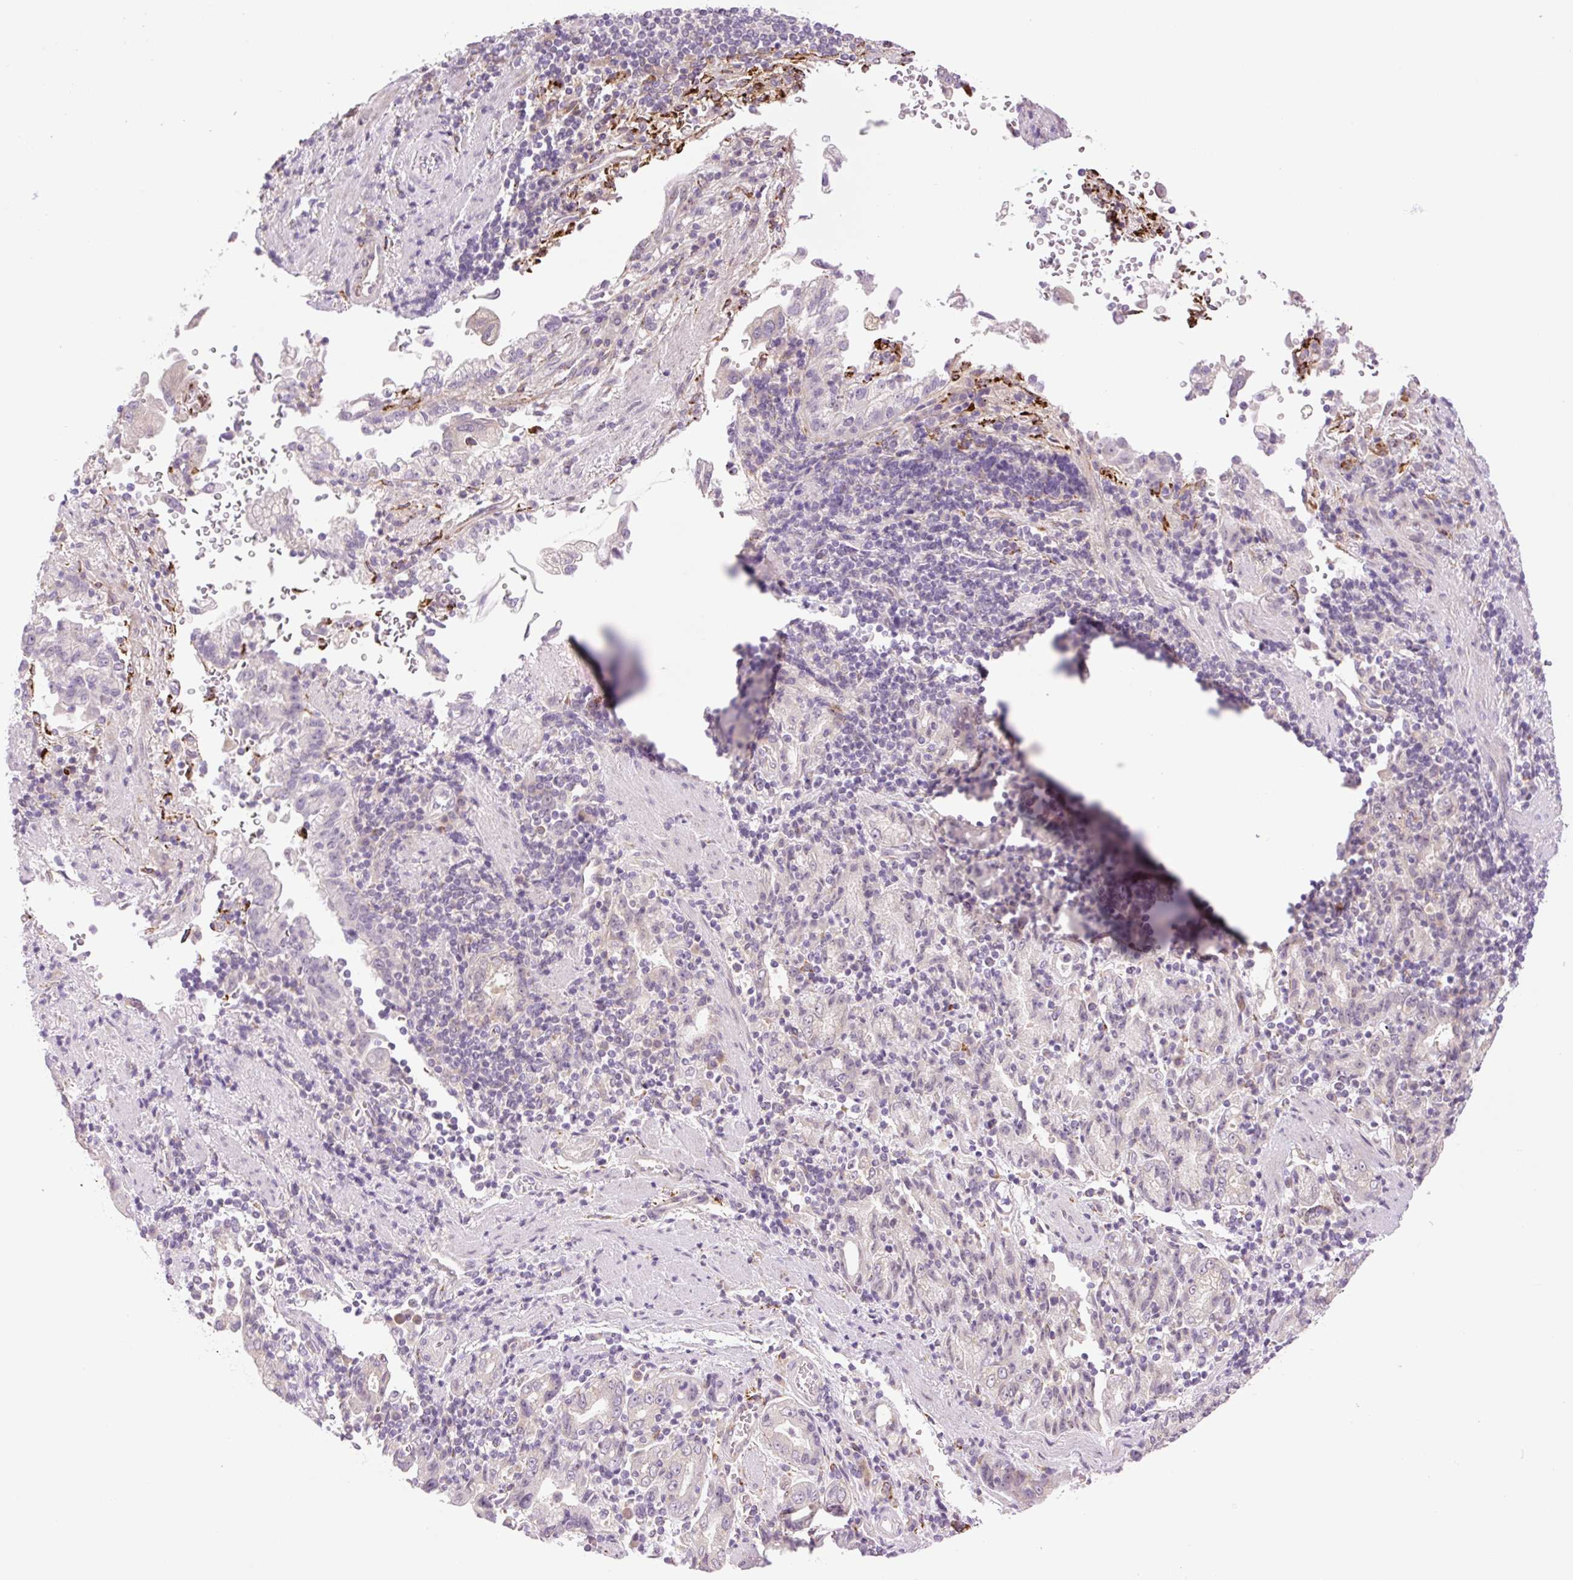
{"staining": {"intensity": "negative", "quantity": "none", "location": "none"}, "tissue": "stomach cancer", "cell_type": "Tumor cells", "image_type": "cancer", "snomed": [{"axis": "morphology", "description": "Adenocarcinoma, NOS"}, {"axis": "topography", "description": "Stomach"}], "caption": "High power microscopy histopathology image of an immunohistochemistry image of stomach cancer (adenocarcinoma), revealing no significant staining in tumor cells. The staining was performed using DAB to visualize the protein expression in brown, while the nuclei were stained in blue with hematoxylin (Magnification: 20x).", "gene": "COL5A1", "patient": {"sex": "male", "age": 62}}